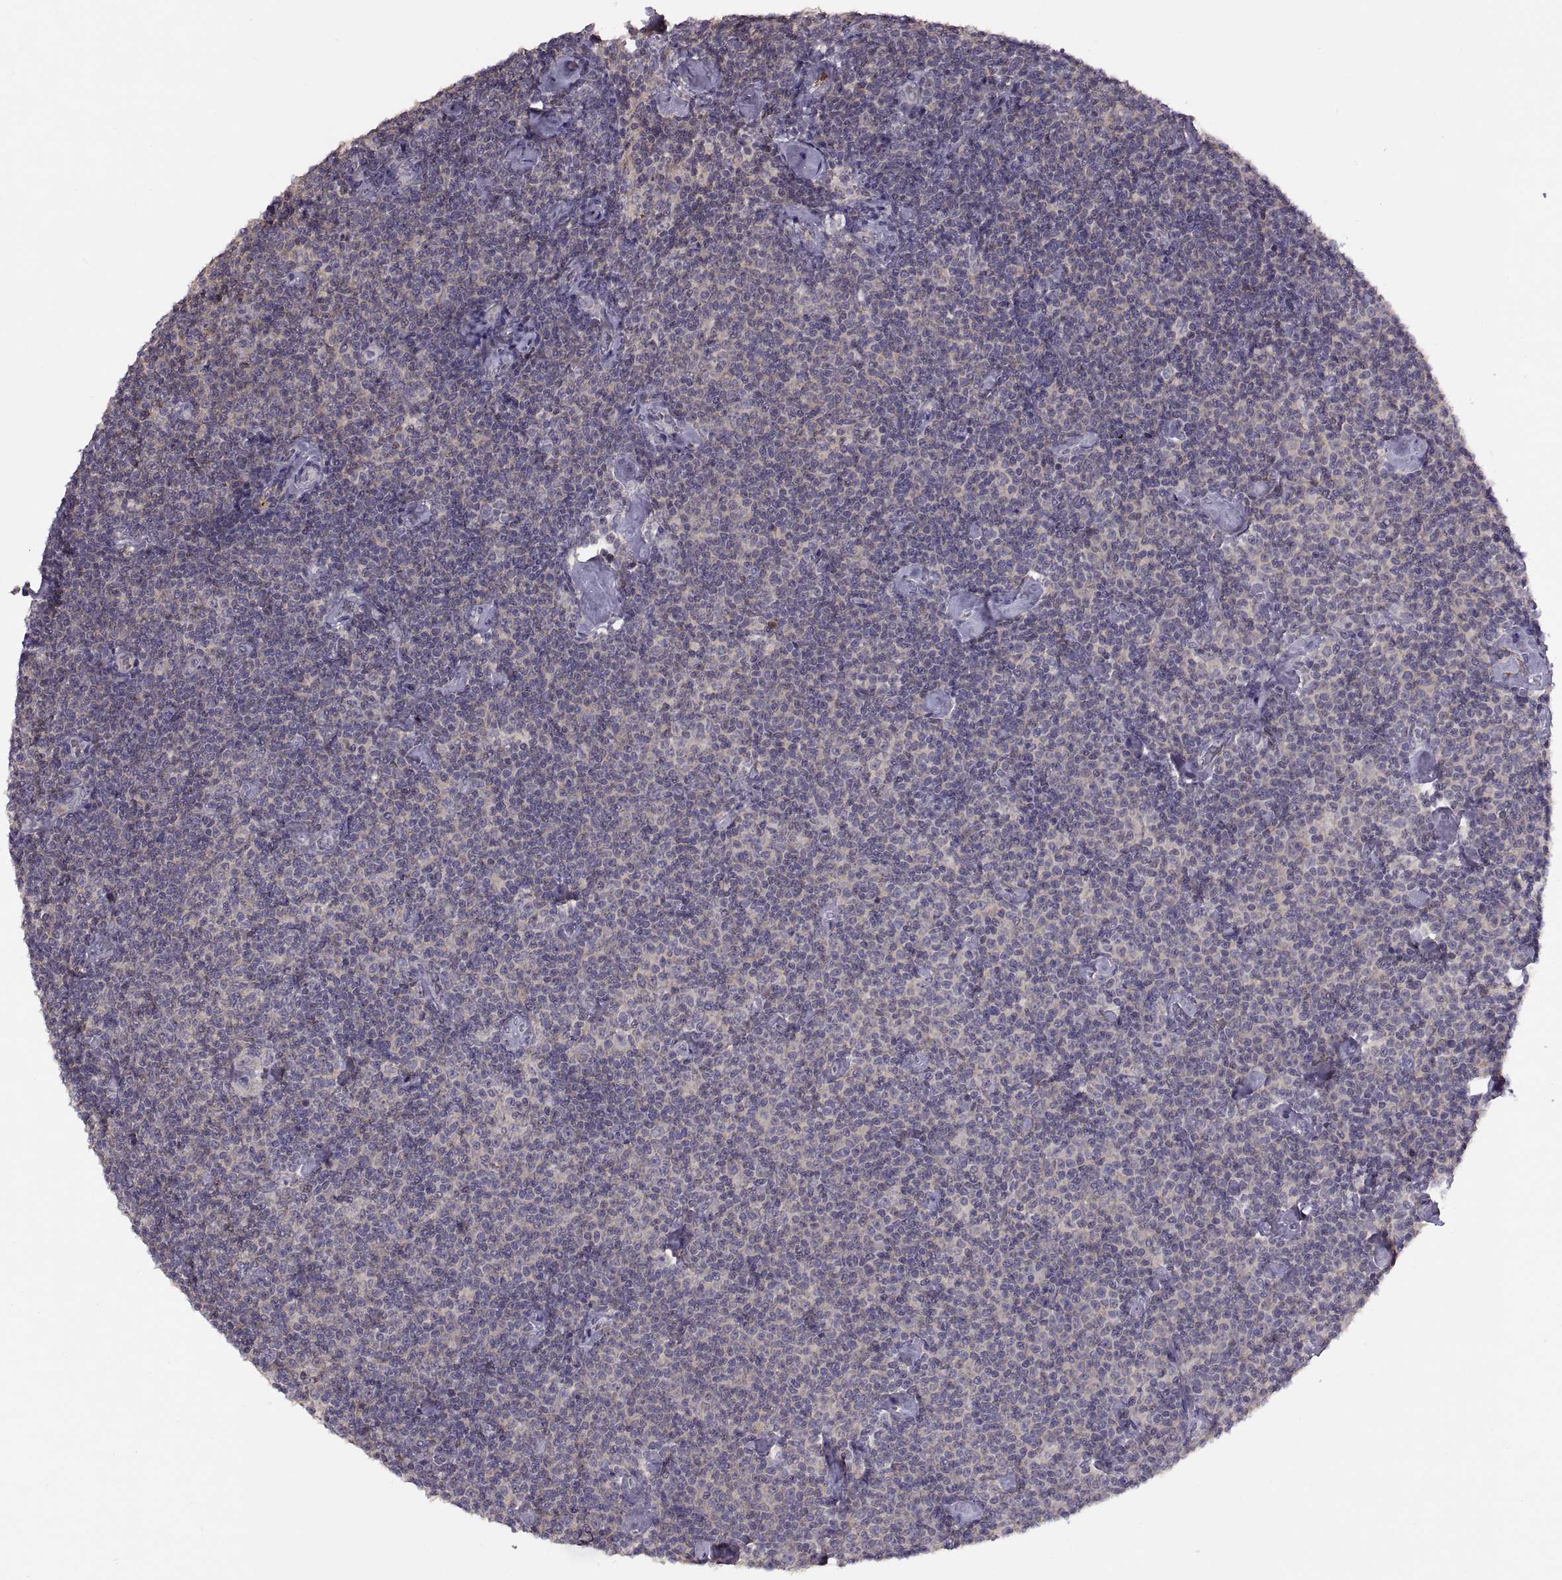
{"staining": {"intensity": "negative", "quantity": "none", "location": "none"}, "tissue": "lymphoma", "cell_type": "Tumor cells", "image_type": "cancer", "snomed": [{"axis": "morphology", "description": "Malignant lymphoma, non-Hodgkin's type, Low grade"}, {"axis": "topography", "description": "Lymph node"}], "caption": "A high-resolution micrograph shows IHC staining of low-grade malignant lymphoma, non-Hodgkin's type, which reveals no significant expression in tumor cells.", "gene": "NMNAT2", "patient": {"sex": "male", "age": 81}}